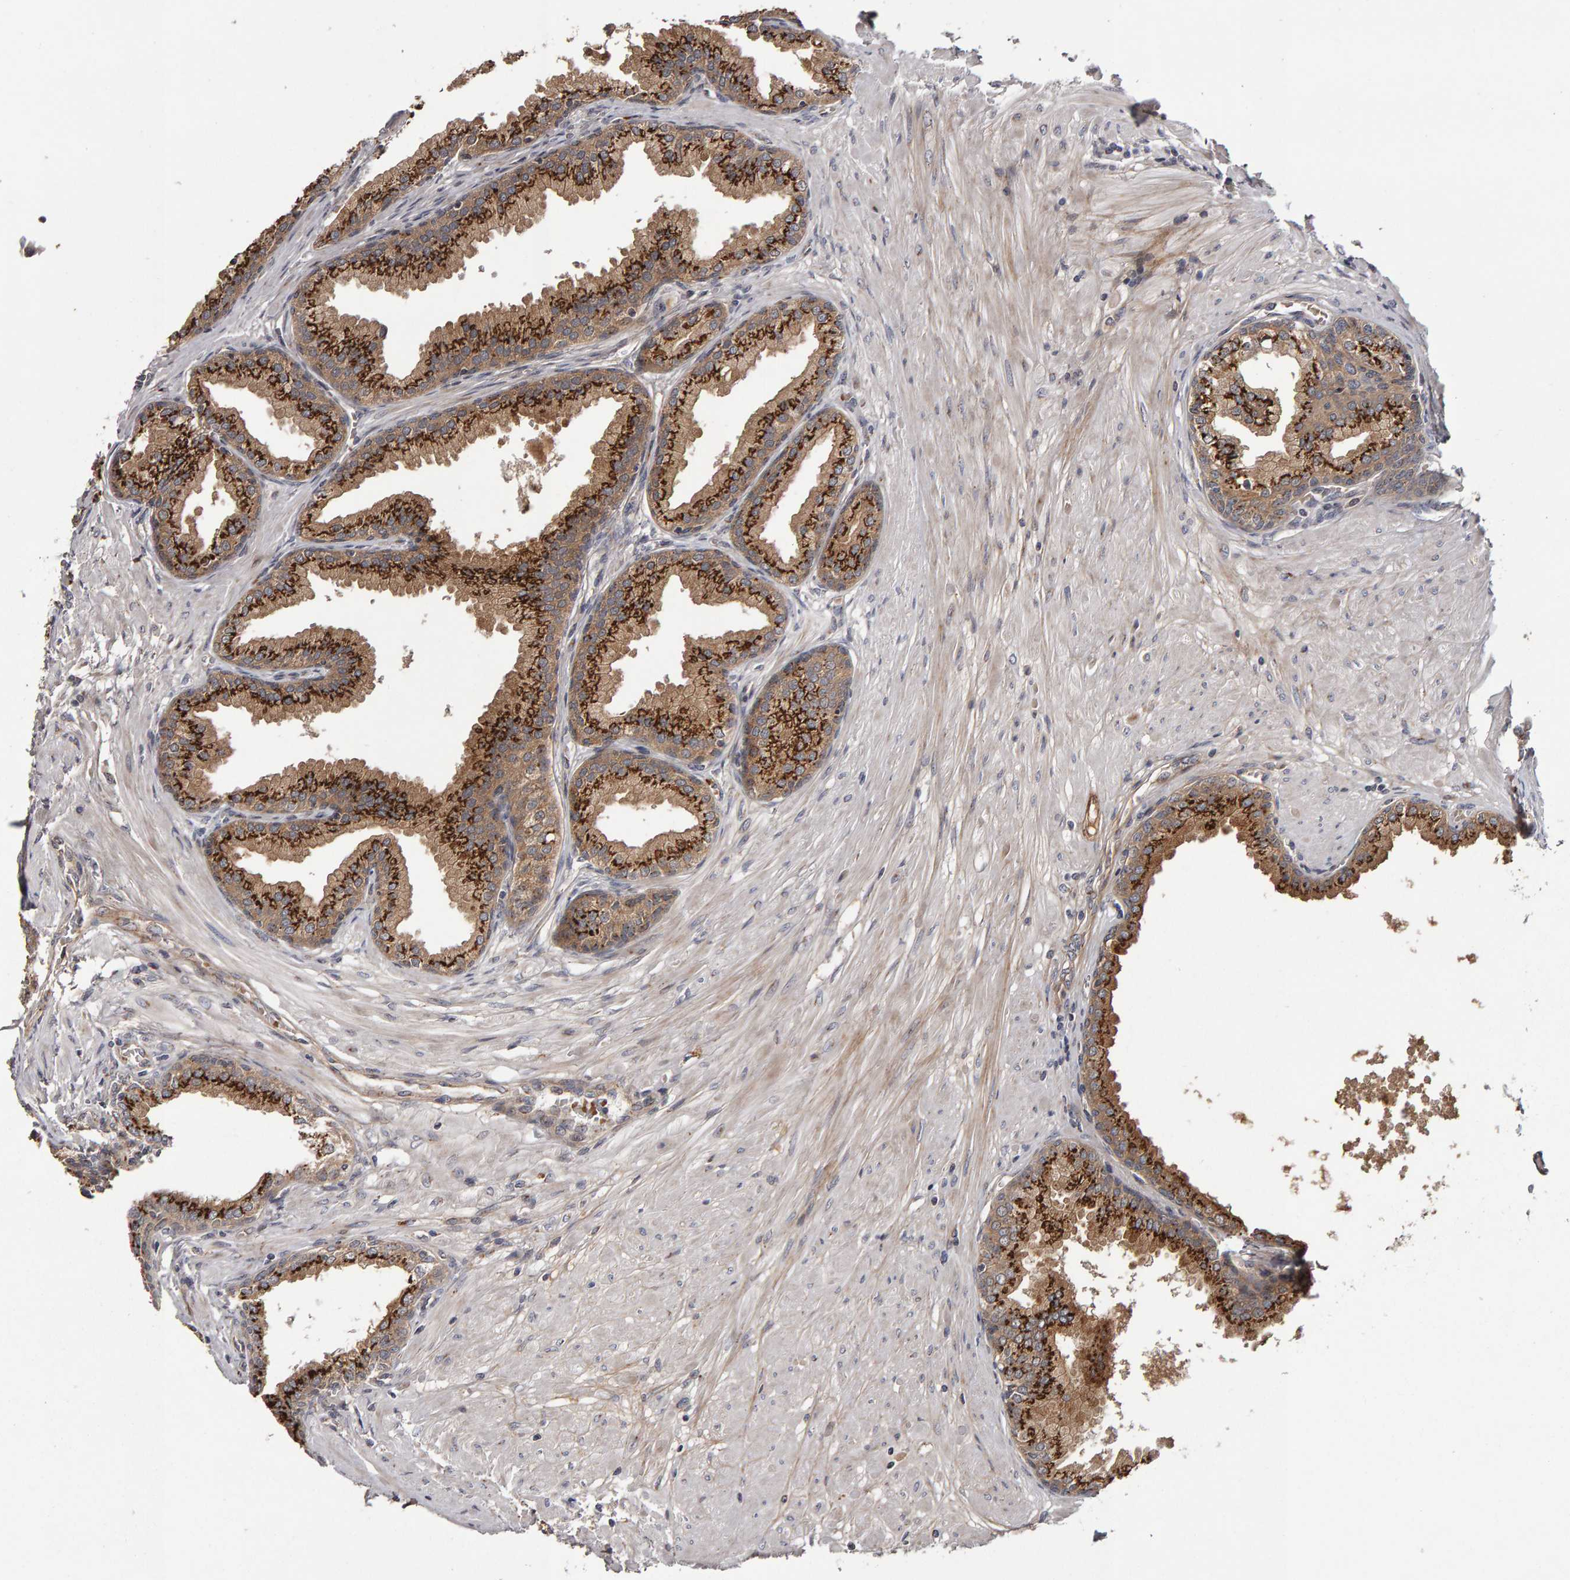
{"staining": {"intensity": "strong", "quantity": ">75%", "location": "cytoplasmic/membranous"}, "tissue": "prostate", "cell_type": "Glandular cells", "image_type": "normal", "snomed": [{"axis": "morphology", "description": "Normal tissue, NOS"}, {"axis": "topography", "description": "Prostate"}], "caption": "The immunohistochemical stain labels strong cytoplasmic/membranous staining in glandular cells of normal prostate. (Stains: DAB in brown, nuclei in blue, Microscopy: brightfield microscopy at high magnification).", "gene": "CANT1", "patient": {"sex": "male", "age": 51}}